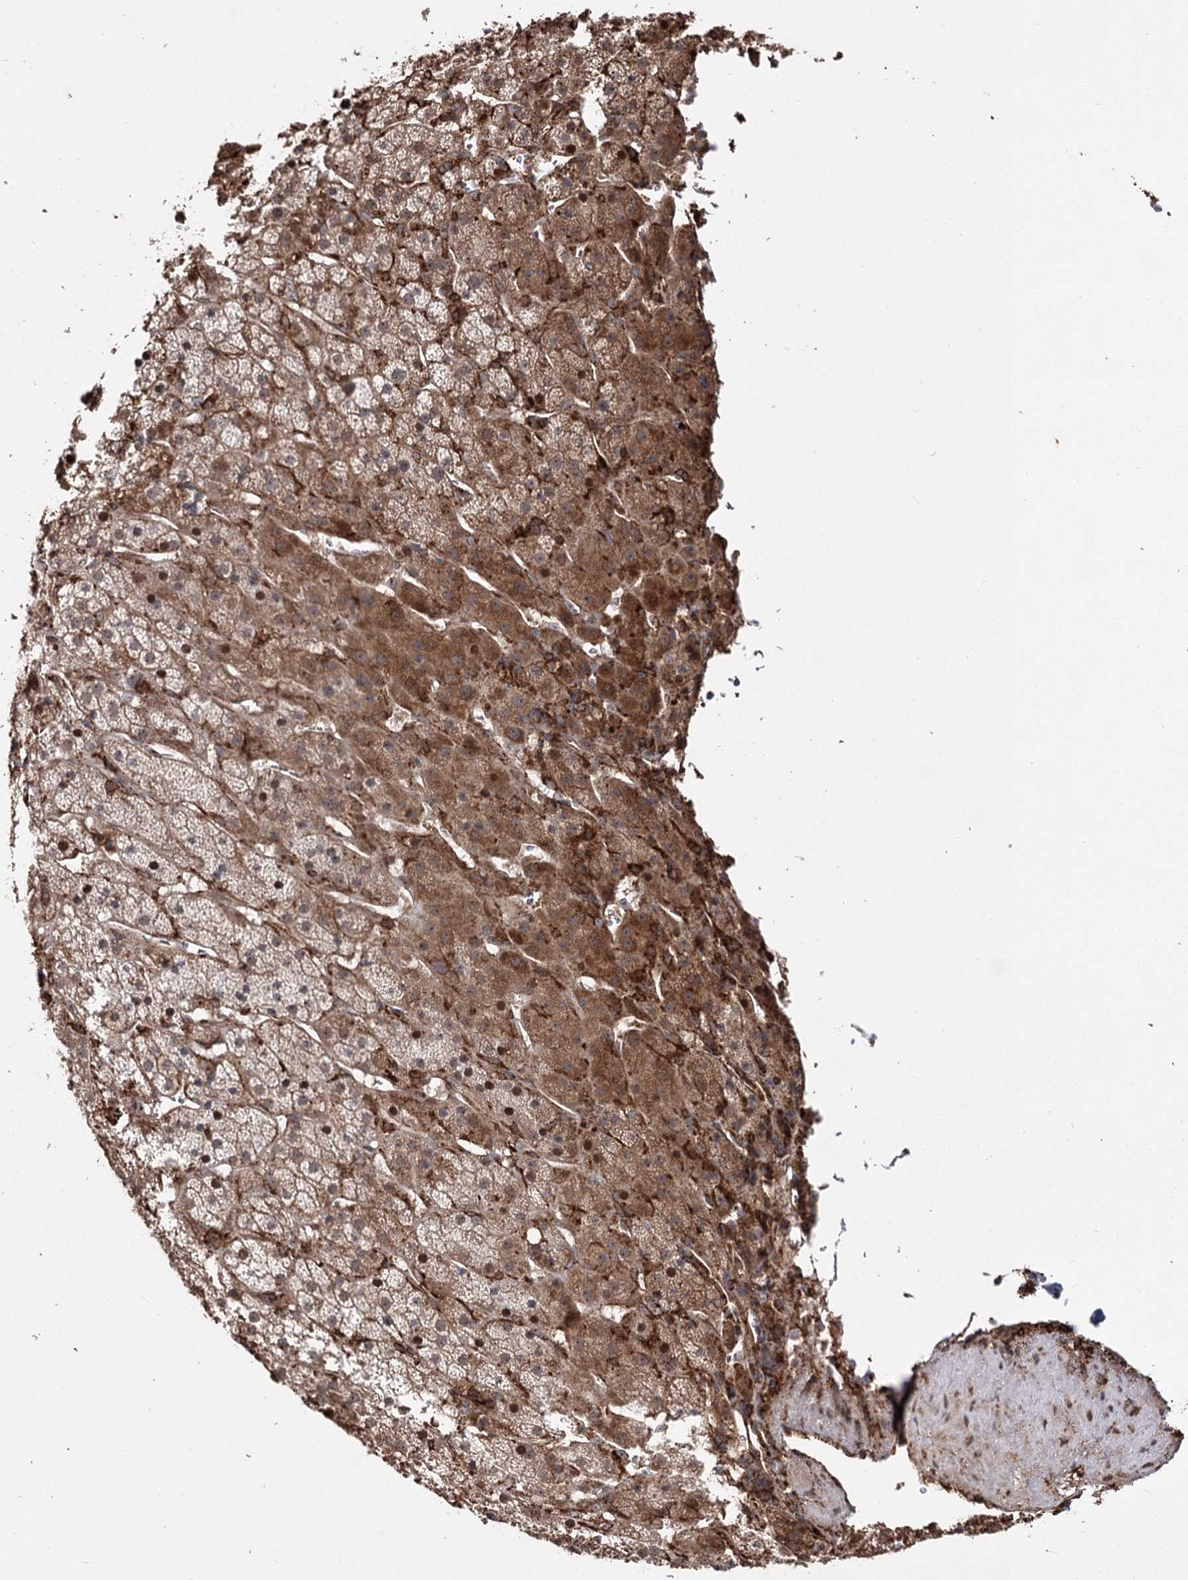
{"staining": {"intensity": "moderate", "quantity": ">75%", "location": "cytoplasmic/membranous"}, "tissue": "adrenal gland", "cell_type": "Glandular cells", "image_type": "normal", "snomed": [{"axis": "morphology", "description": "Normal tissue, NOS"}, {"axis": "topography", "description": "Adrenal gland"}], "caption": "DAB (3,3'-diaminobenzidine) immunohistochemical staining of benign adrenal gland reveals moderate cytoplasmic/membranous protein positivity in approximately >75% of glandular cells. Nuclei are stained in blue.", "gene": "FANCL", "patient": {"sex": "female", "age": 57}}